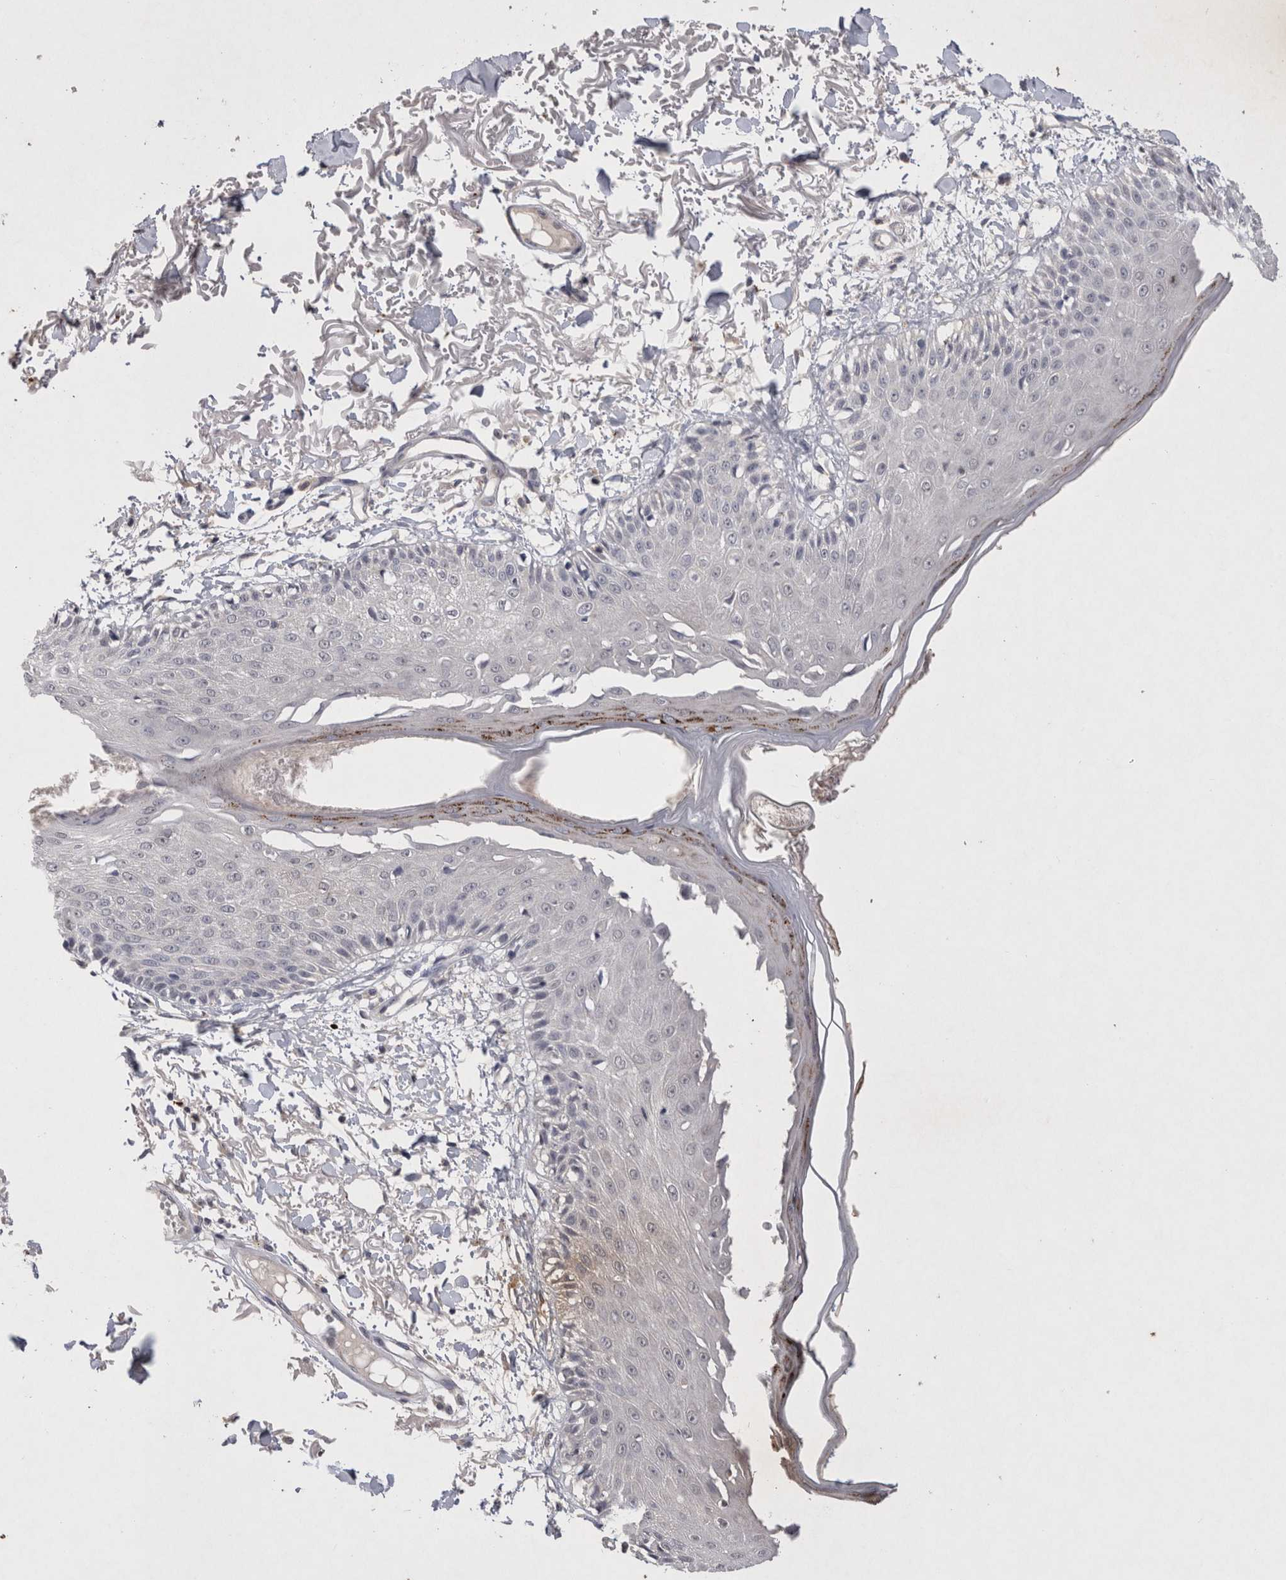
{"staining": {"intensity": "weak", "quantity": ">75%", "location": "cytoplasmic/membranous"}, "tissue": "skin", "cell_type": "Fibroblasts", "image_type": "normal", "snomed": [{"axis": "morphology", "description": "Normal tissue, NOS"}, {"axis": "morphology", "description": "Squamous cell carcinoma, NOS"}, {"axis": "topography", "description": "Skin"}, {"axis": "topography", "description": "Peripheral nerve tissue"}], "caption": "A photomicrograph of skin stained for a protein reveals weak cytoplasmic/membranous brown staining in fibroblasts. Nuclei are stained in blue.", "gene": "RASSF3", "patient": {"sex": "male", "age": 83}}